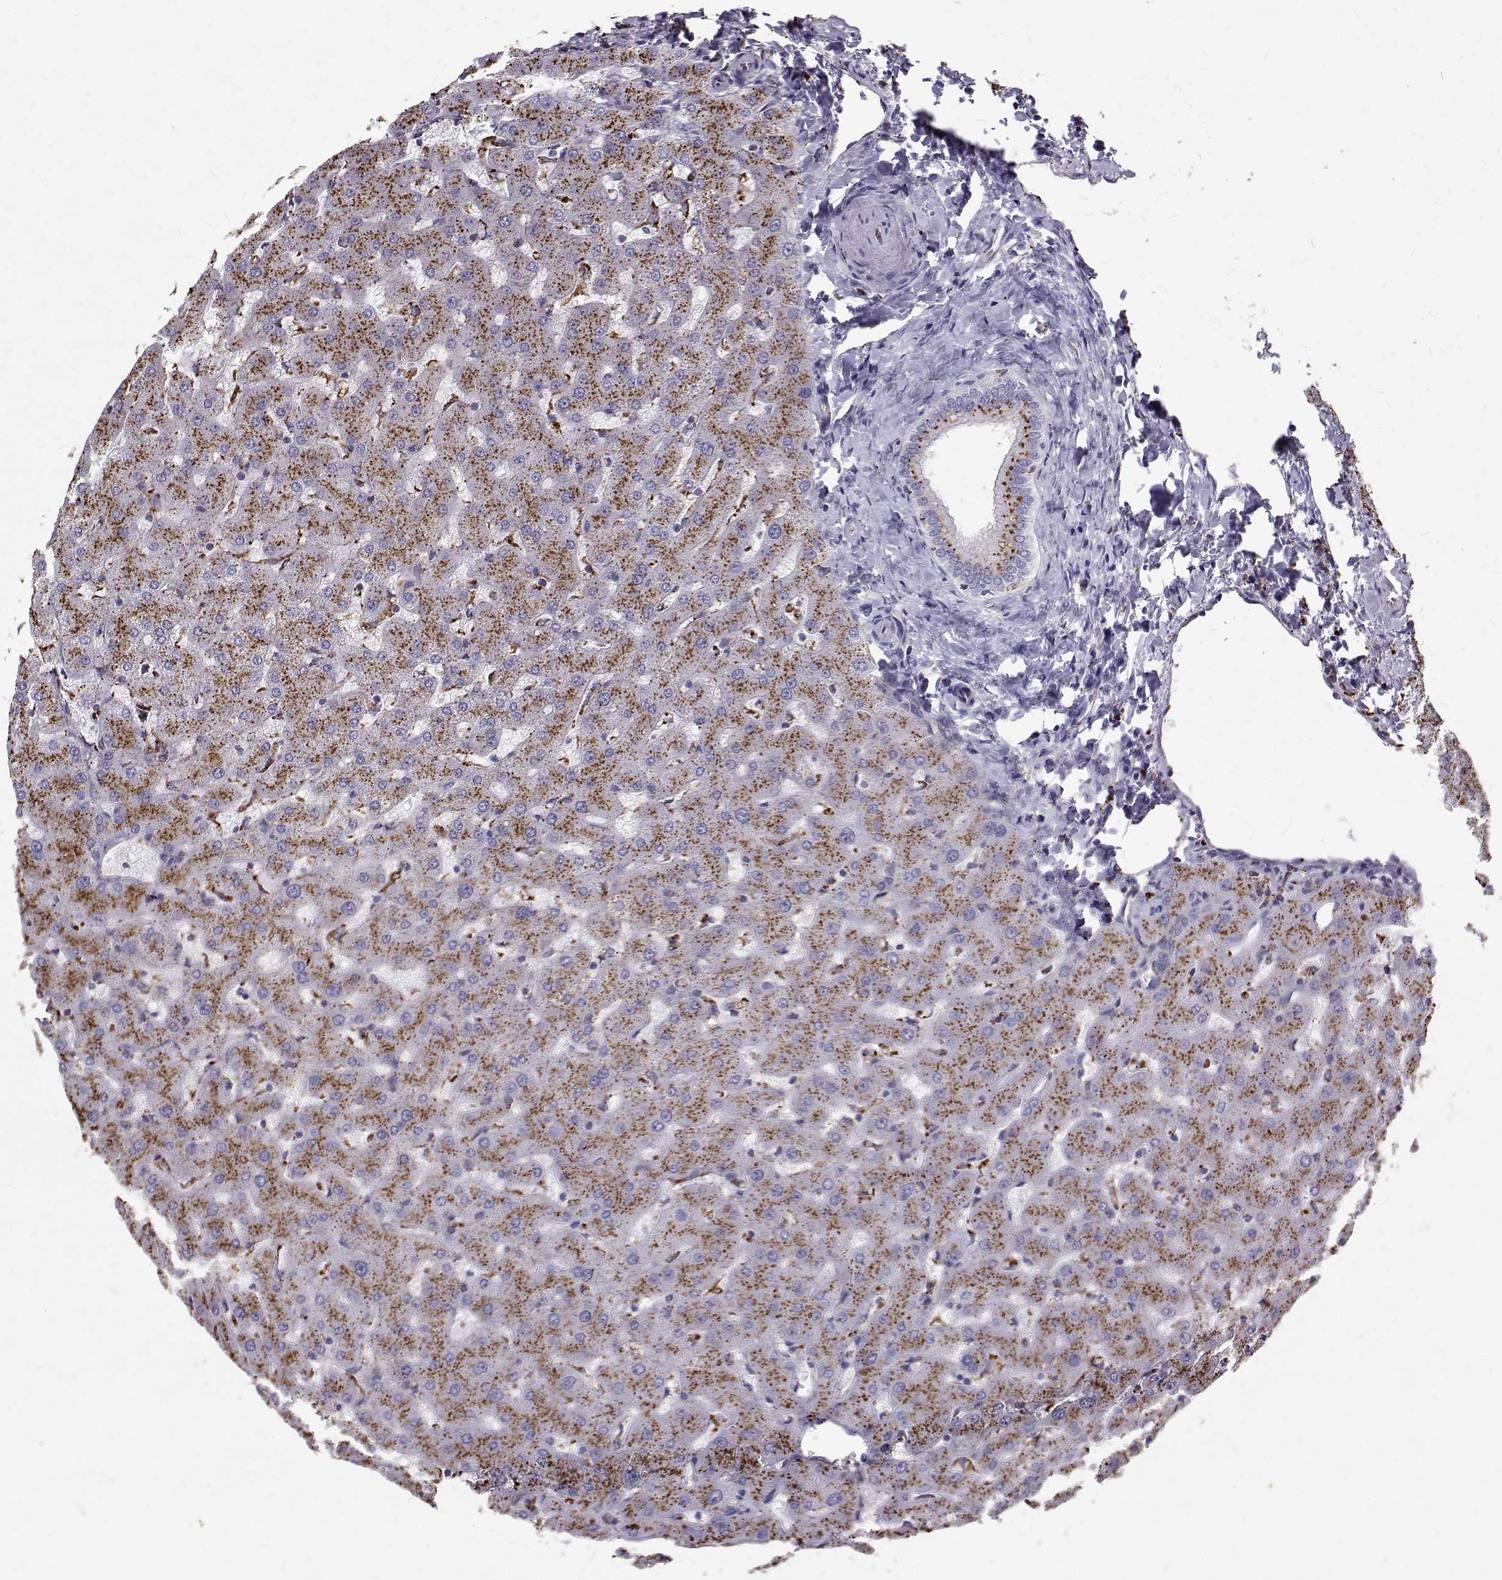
{"staining": {"intensity": "strong", "quantity": "<25%", "location": "cytoplasmic/membranous"}, "tissue": "liver", "cell_type": "Cholangiocytes", "image_type": "normal", "snomed": [{"axis": "morphology", "description": "Normal tissue, NOS"}, {"axis": "topography", "description": "Liver"}], "caption": "Immunohistochemistry (DAB) staining of normal human liver reveals strong cytoplasmic/membranous protein staining in approximately <25% of cholangiocytes.", "gene": "TPP1", "patient": {"sex": "female", "age": 63}}